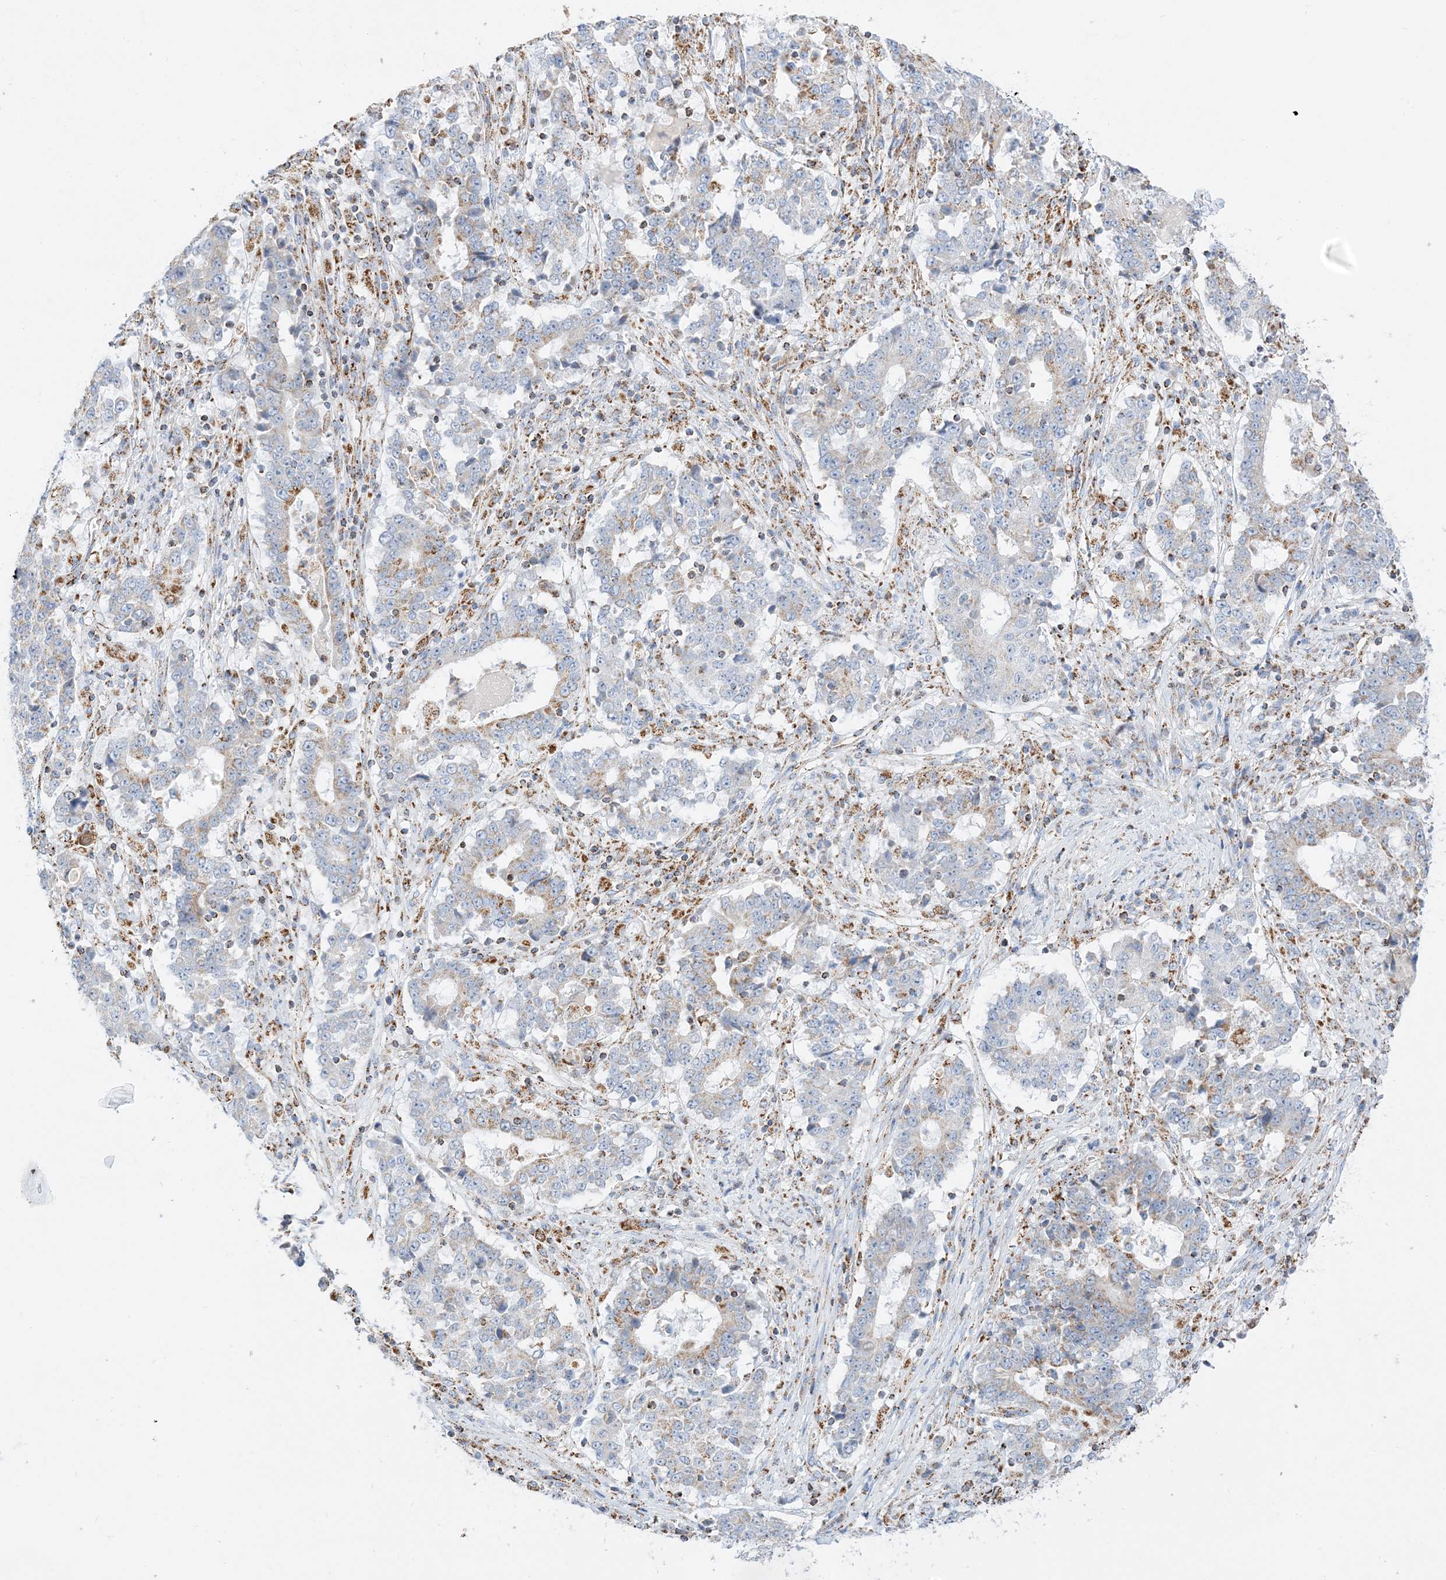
{"staining": {"intensity": "weak", "quantity": "<25%", "location": "cytoplasmic/membranous"}, "tissue": "stomach cancer", "cell_type": "Tumor cells", "image_type": "cancer", "snomed": [{"axis": "morphology", "description": "Adenocarcinoma, NOS"}, {"axis": "topography", "description": "Stomach"}], "caption": "A photomicrograph of human stomach adenocarcinoma is negative for staining in tumor cells.", "gene": "CAPN13", "patient": {"sex": "male", "age": 59}}